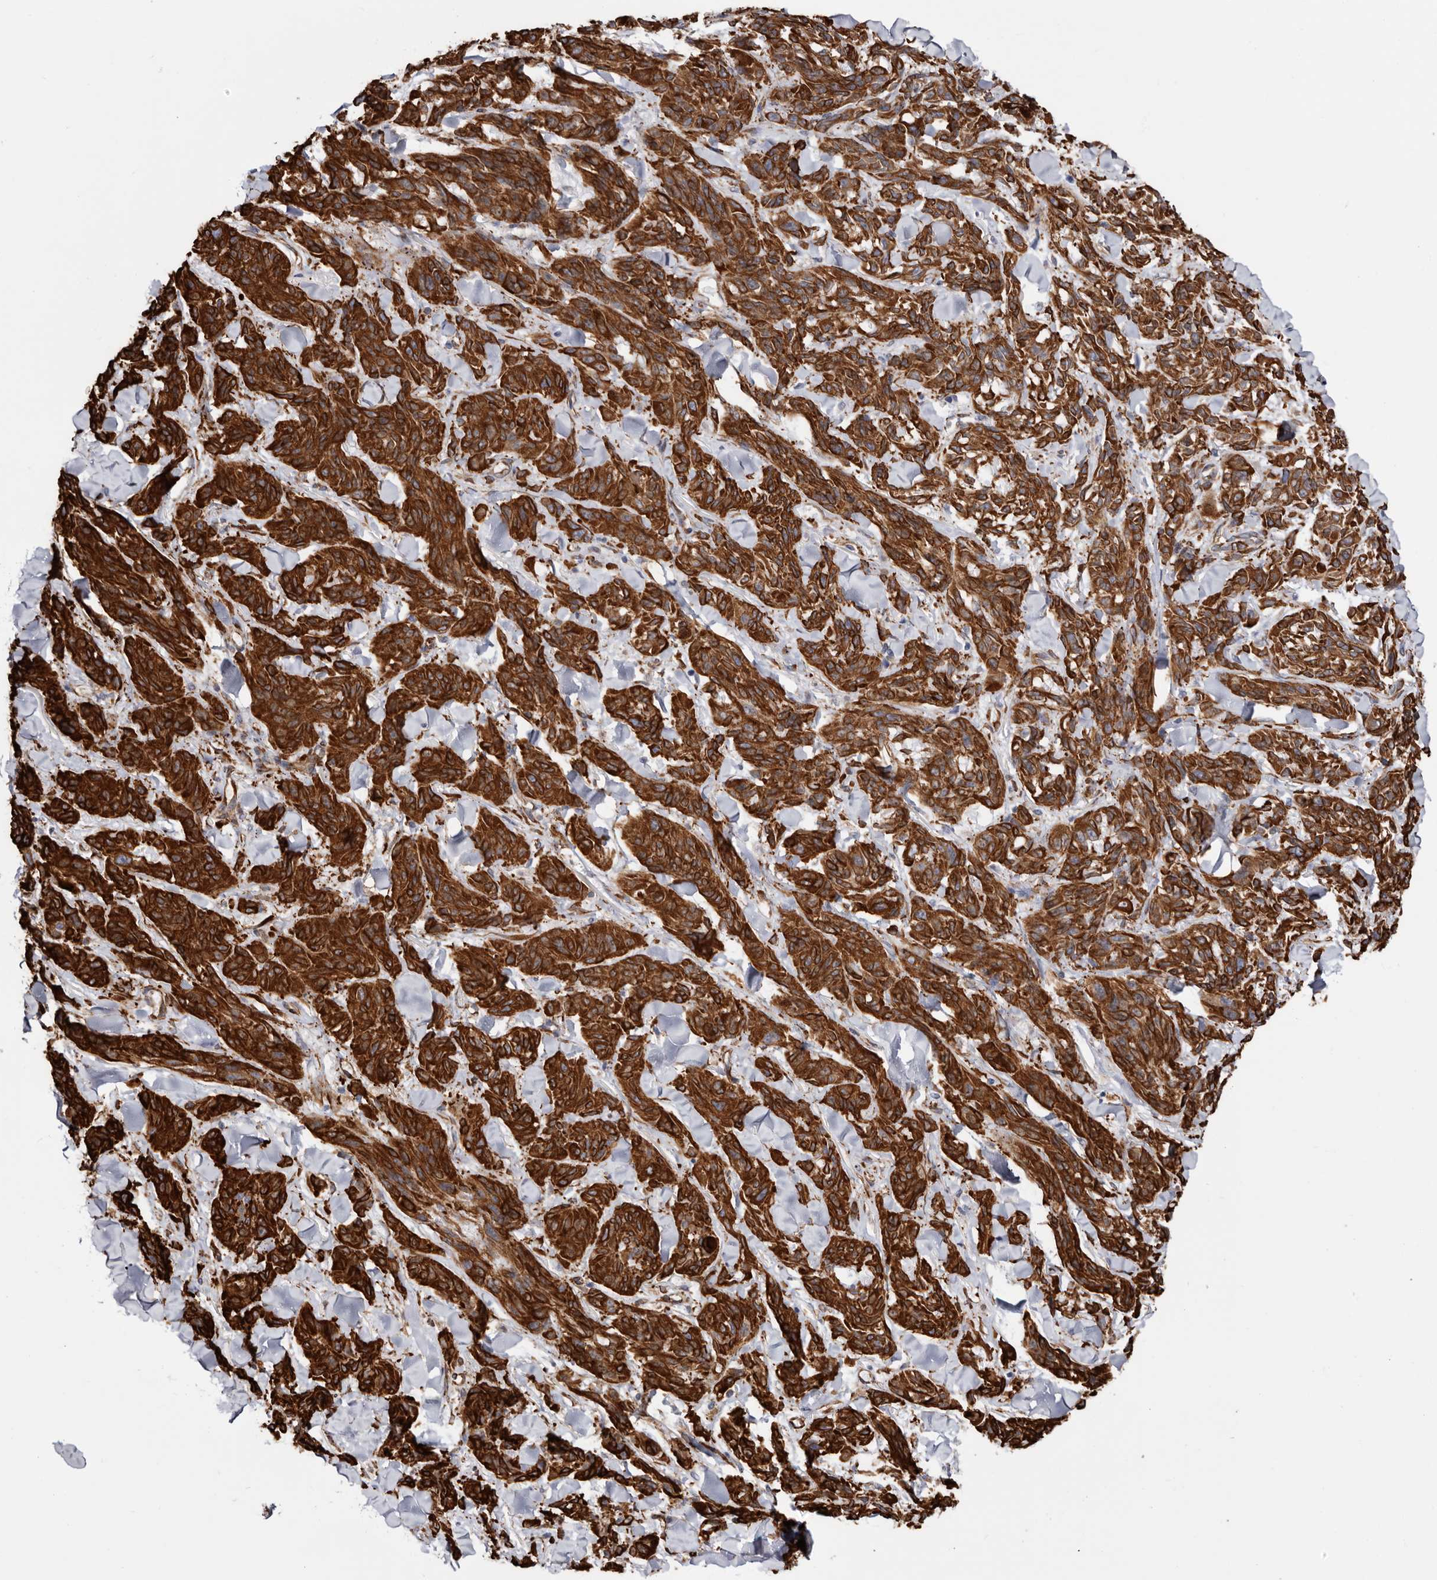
{"staining": {"intensity": "strong", "quantity": ">75%", "location": "cytoplasmic/membranous"}, "tissue": "melanoma", "cell_type": "Tumor cells", "image_type": "cancer", "snomed": [{"axis": "morphology", "description": "Malignant melanoma, NOS"}, {"axis": "topography", "description": "Skin"}], "caption": "A high-resolution histopathology image shows immunohistochemistry (IHC) staining of malignant melanoma, which reveals strong cytoplasmic/membranous positivity in about >75% of tumor cells.", "gene": "SEMA3E", "patient": {"sex": "male", "age": 53}}